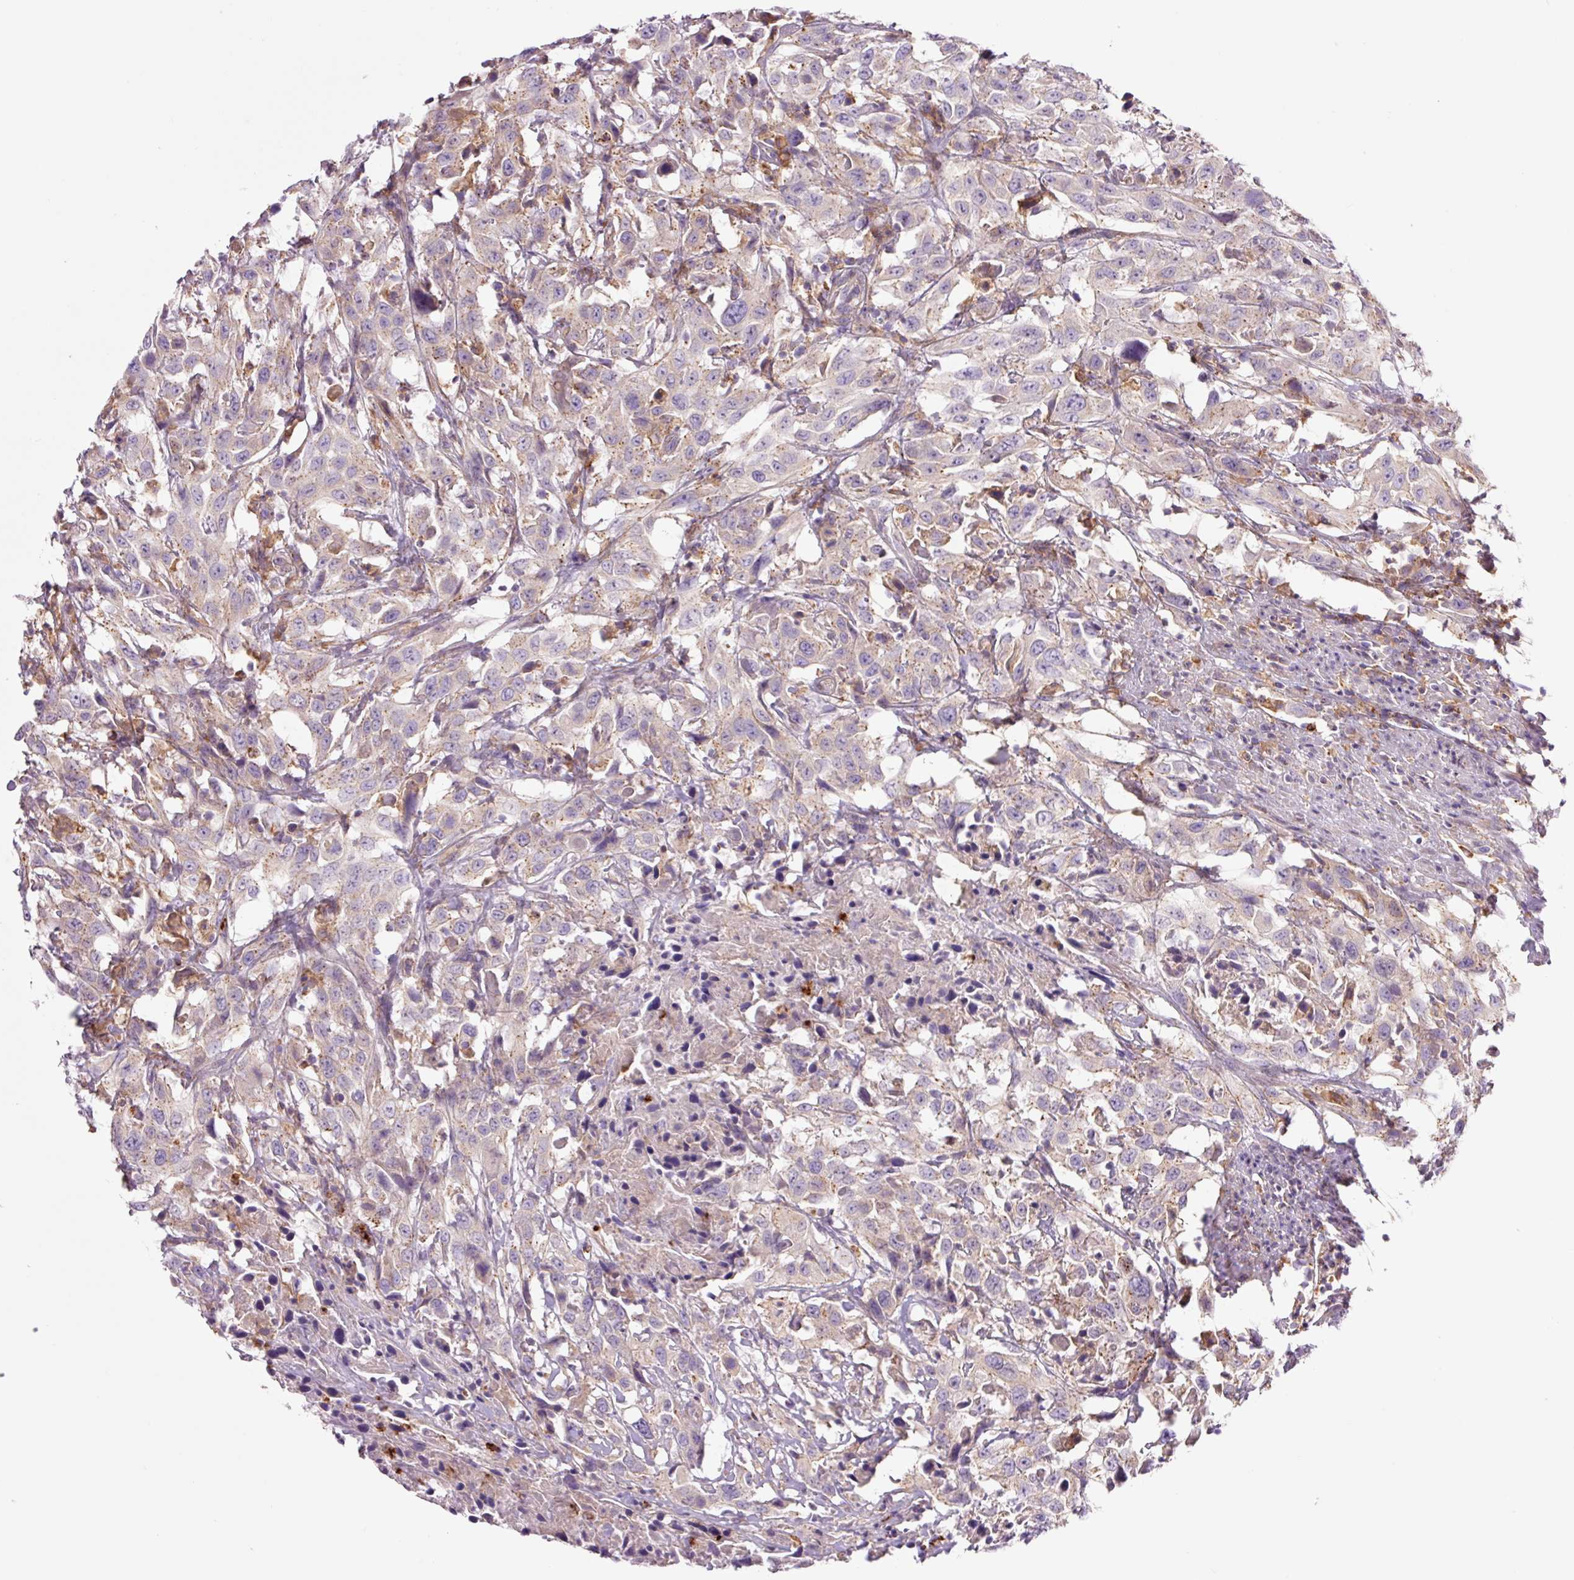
{"staining": {"intensity": "negative", "quantity": "none", "location": "none"}, "tissue": "urothelial cancer", "cell_type": "Tumor cells", "image_type": "cancer", "snomed": [{"axis": "morphology", "description": "Urothelial carcinoma, High grade"}, {"axis": "topography", "description": "Urinary bladder"}], "caption": "High magnification brightfield microscopy of urothelial carcinoma (high-grade) stained with DAB (3,3'-diaminobenzidine) (brown) and counterstained with hematoxylin (blue): tumor cells show no significant staining. The staining is performed using DAB (3,3'-diaminobenzidine) brown chromogen with nuclei counter-stained in using hematoxylin.", "gene": "SH2D6", "patient": {"sex": "male", "age": 61}}